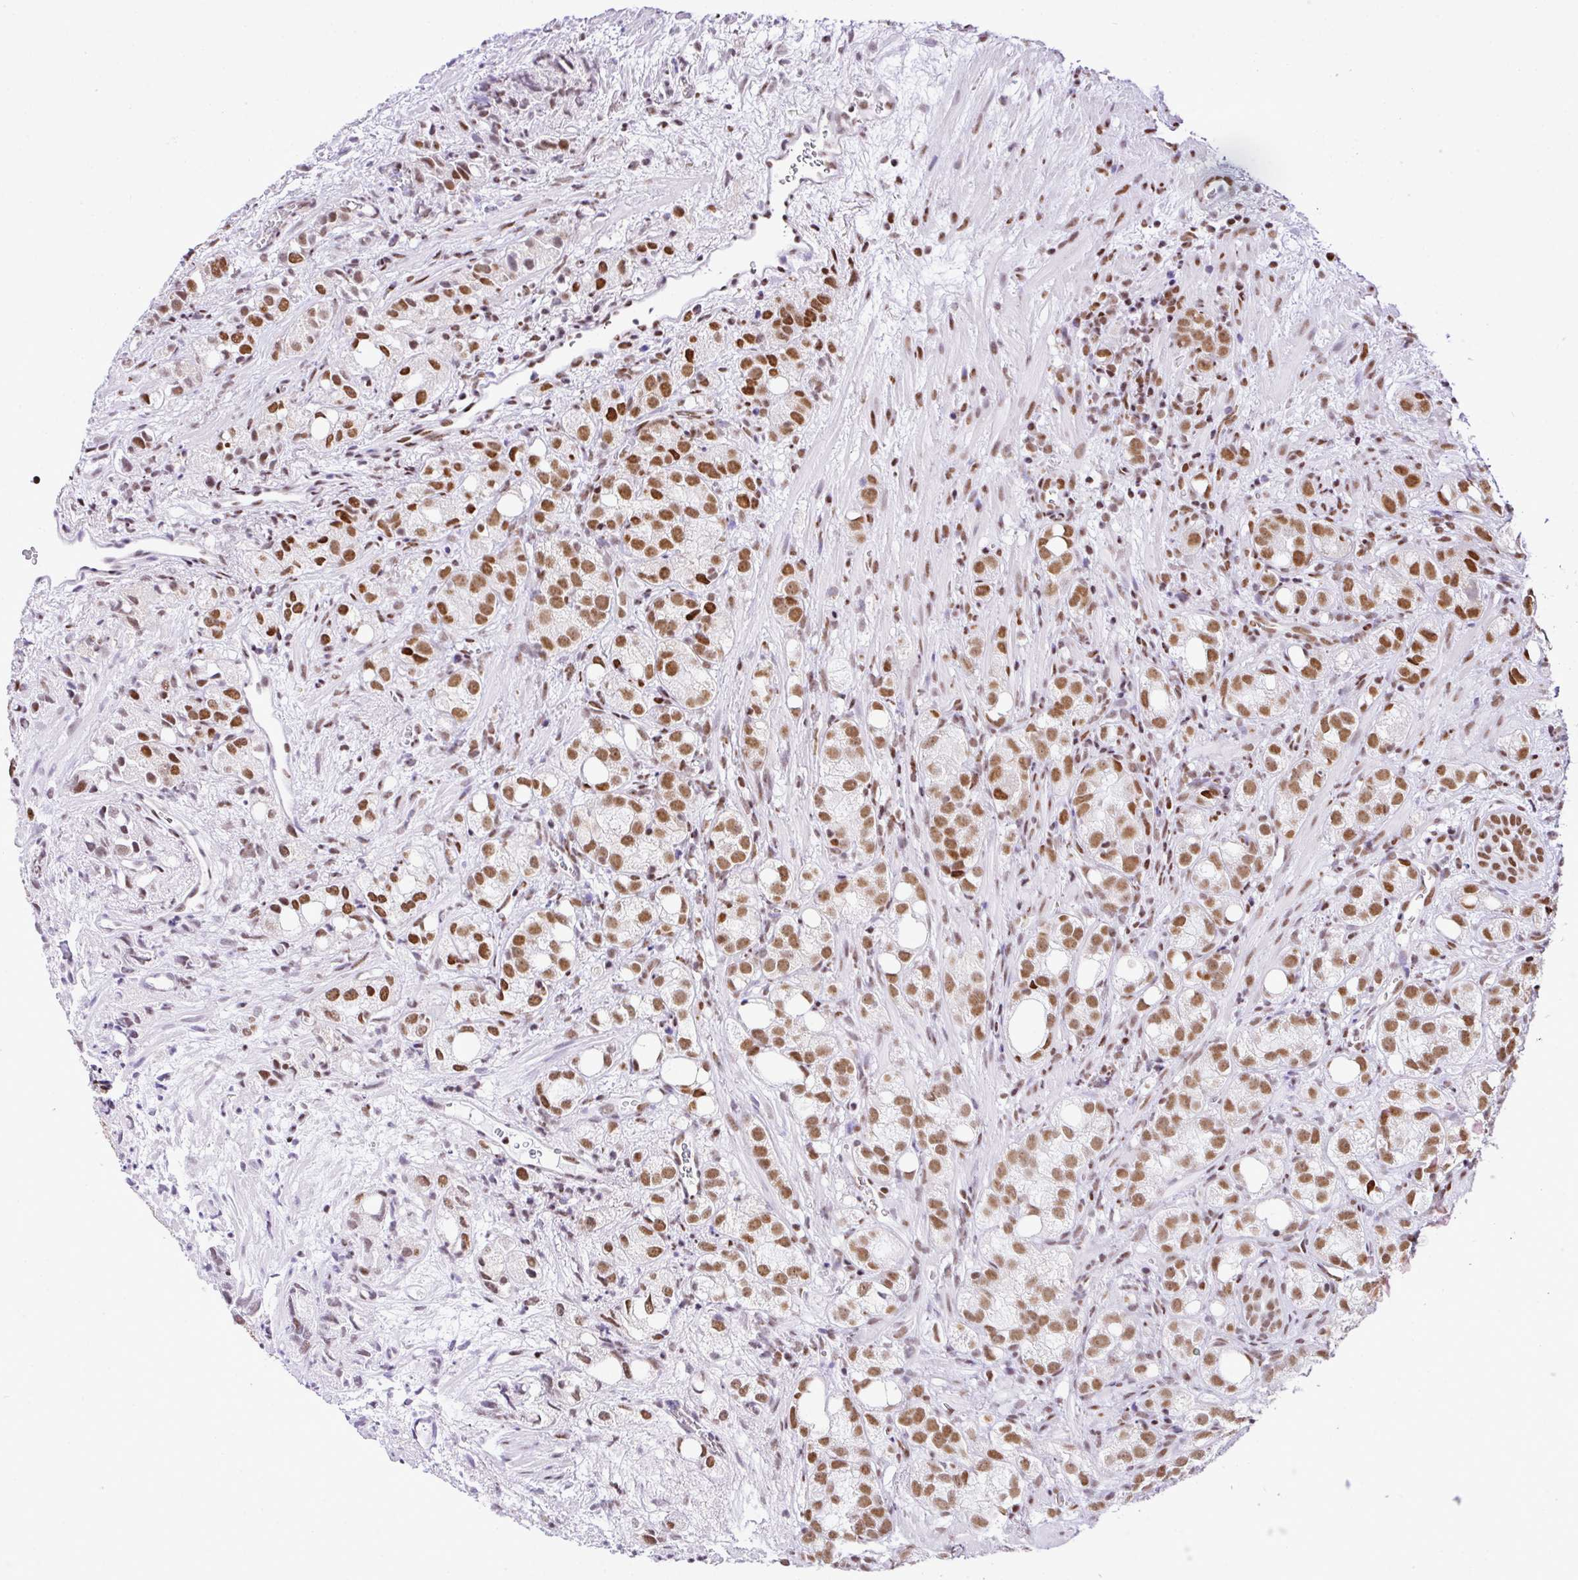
{"staining": {"intensity": "moderate", "quantity": ">75%", "location": "nuclear"}, "tissue": "prostate cancer", "cell_type": "Tumor cells", "image_type": "cancer", "snomed": [{"axis": "morphology", "description": "Adenocarcinoma, High grade"}, {"axis": "topography", "description": "Prostate"}], "caption": "Immunohistochemistry (IHC) (DAB) staining of prostate adenocarcinoma (high-grade) displays moderate nuclear protein positivity in approximately >75% of tumor cells. The staining is performed using DAB brown chromogen to label protein expression. The nuclei are counter-stained blue using hematoxylin.", "gene": "RARG", "patient": {"sex": "male", "age": 82}}